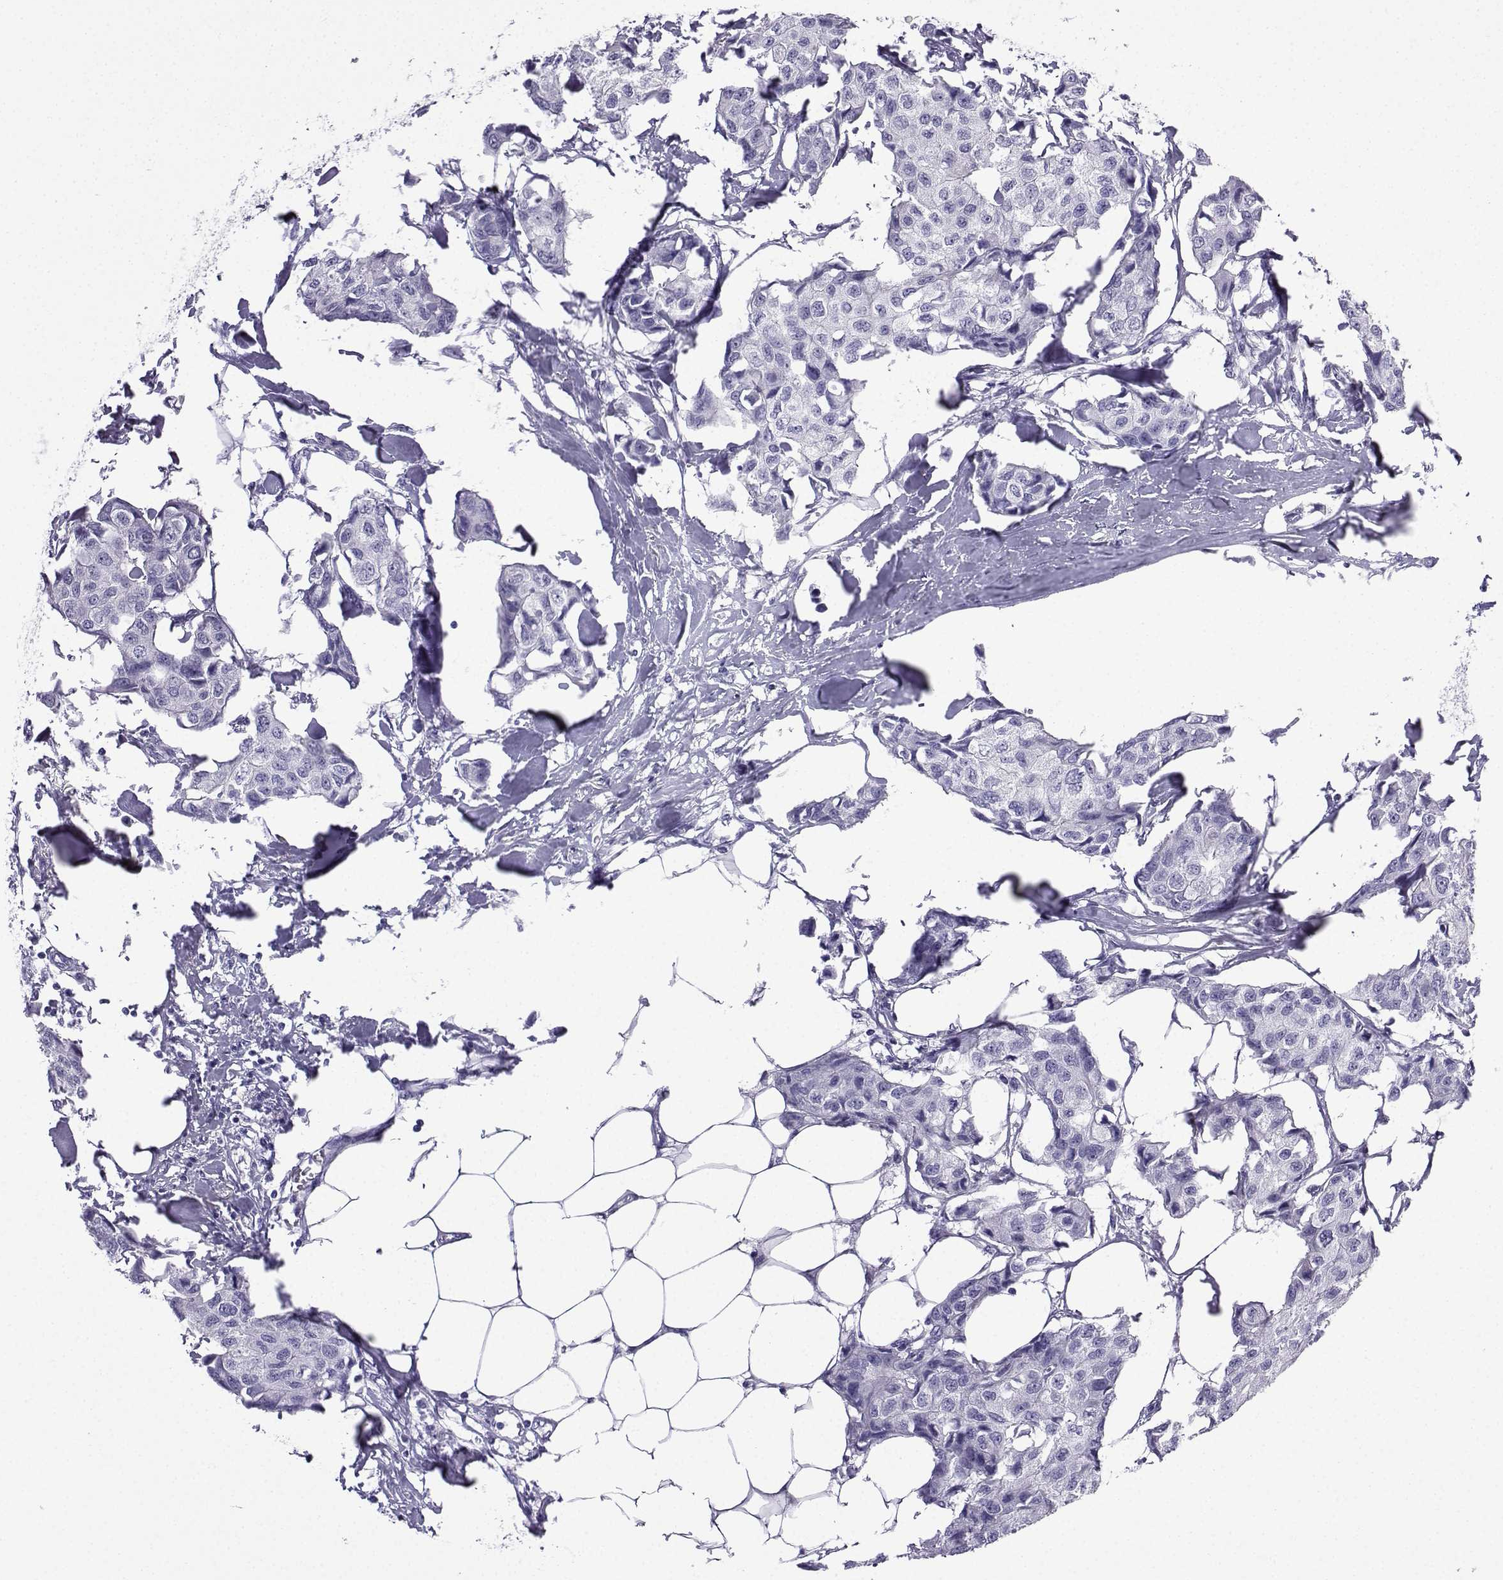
{"staining": {"intensity": "negative", "quantity": "none", "location": "none"}, "tissue": "breast cancer", "cell_type": "Tumor cells", "image_type": "cancer", "snomed": [{"axis": "morphology", "description": "Duct carcinoma"}, {"axis": "topography", "description": "Breast"}], "caption": "High power microscopy photomicrograph of an immunohistochemistry (IHC) histopathology image of infiltrating ductal carcinoma (breast), revealing no significant staining in tumor cells.", "gene": "KCNF1", "patient": {"sex": "female", "age": 80}}